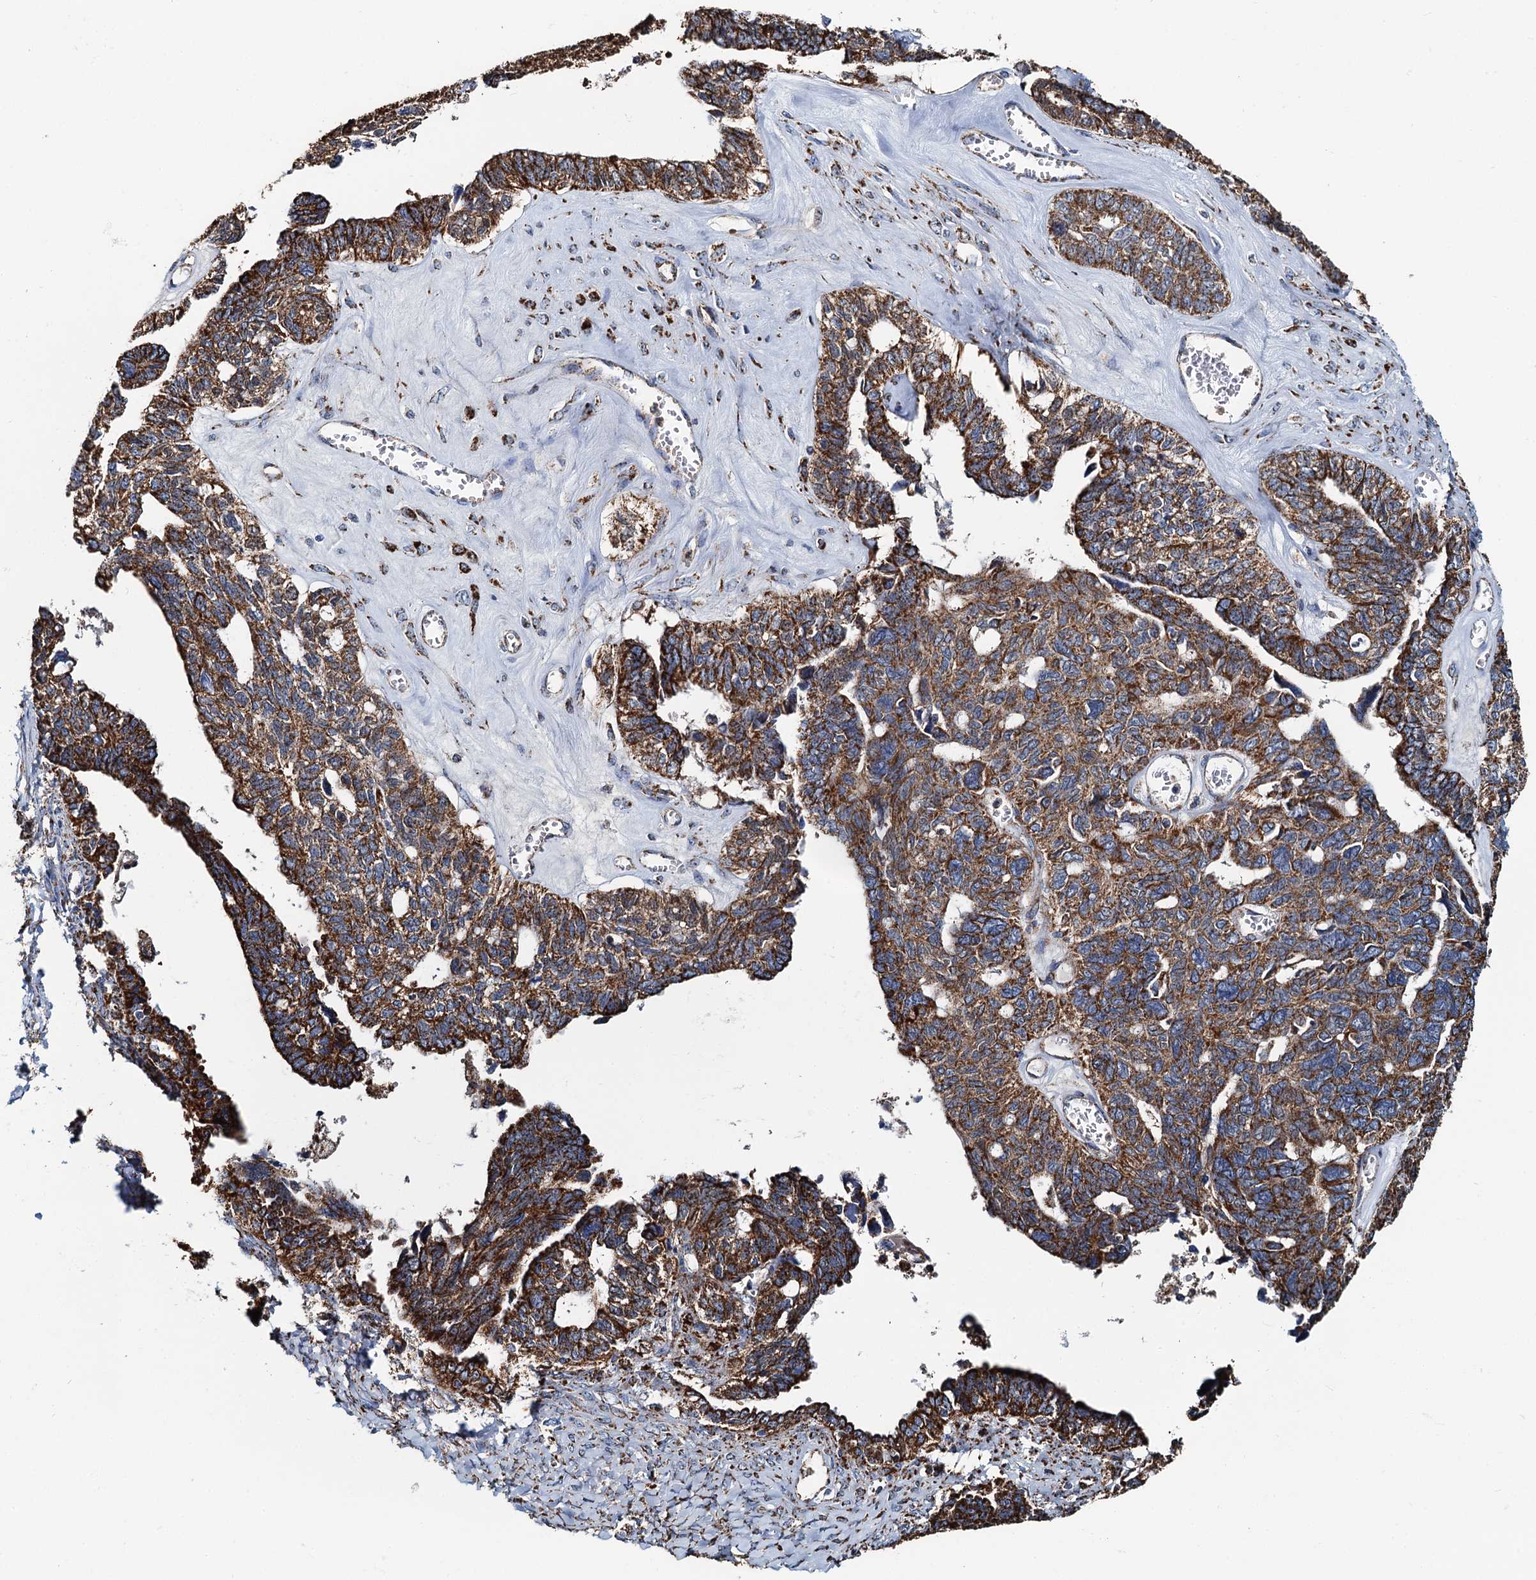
{"staining": {"intensity": "strong", "quantity": ">75%", "location": "cytoplasmic/membranous"}, "tissue": "ovarian cancer", "cell_type": "Tumor cells", "image_type": "cancer", "snomed": [{"axis": "morphology", "description": "Cystadenocarcinoma, serous, NOS"}, {"axis": "topography", "description": "Ovary"}], "caption": "The micrograph shows immunohistochemical staining of ovarian serous cystadenocarcinoma. There is strong cytoplasmic/membranous positivity is appreciated in about >75% of tumor cells.", "gene": "AAGAB", "patient": {"sex": "female", "age": 79}}